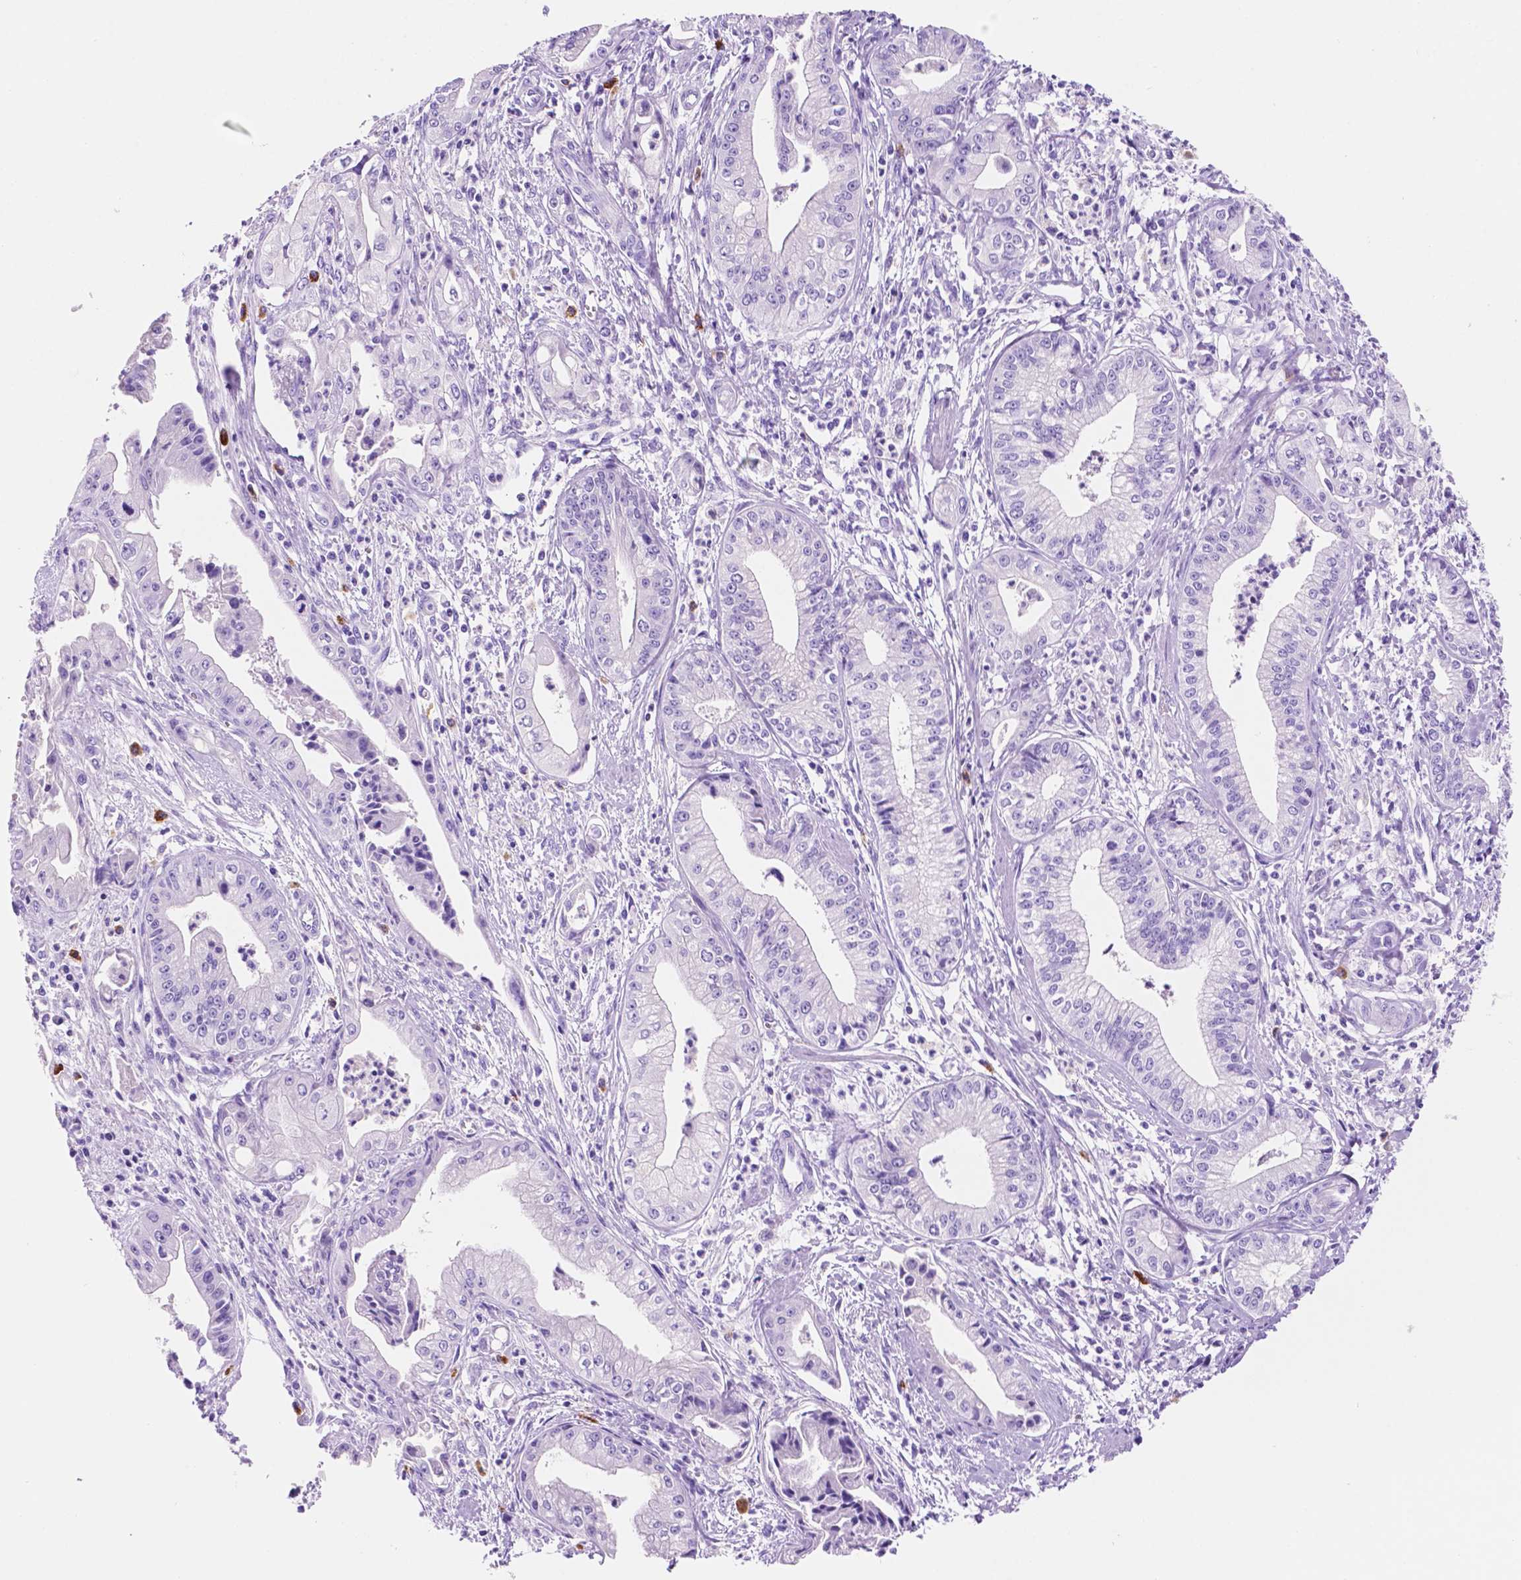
{"staining": {"intensity": "negative", "quantity": "none", "location": "none"}, "tissue": "pancreatic cancer", "cell_type": "Tumor cells", "image_type": "cancer", "snomed": [{"axis": "morphology", "description": "Adenocarcinoma, NOS"}, {"axis": "topography", "description": "Pancreas"}], "caption": "Human pancreatic cancer stained for a protein using IHC shows no staining in tumor cells.", "gene": "FOXB2", "patient": {"sex": "female", "age": 65}}